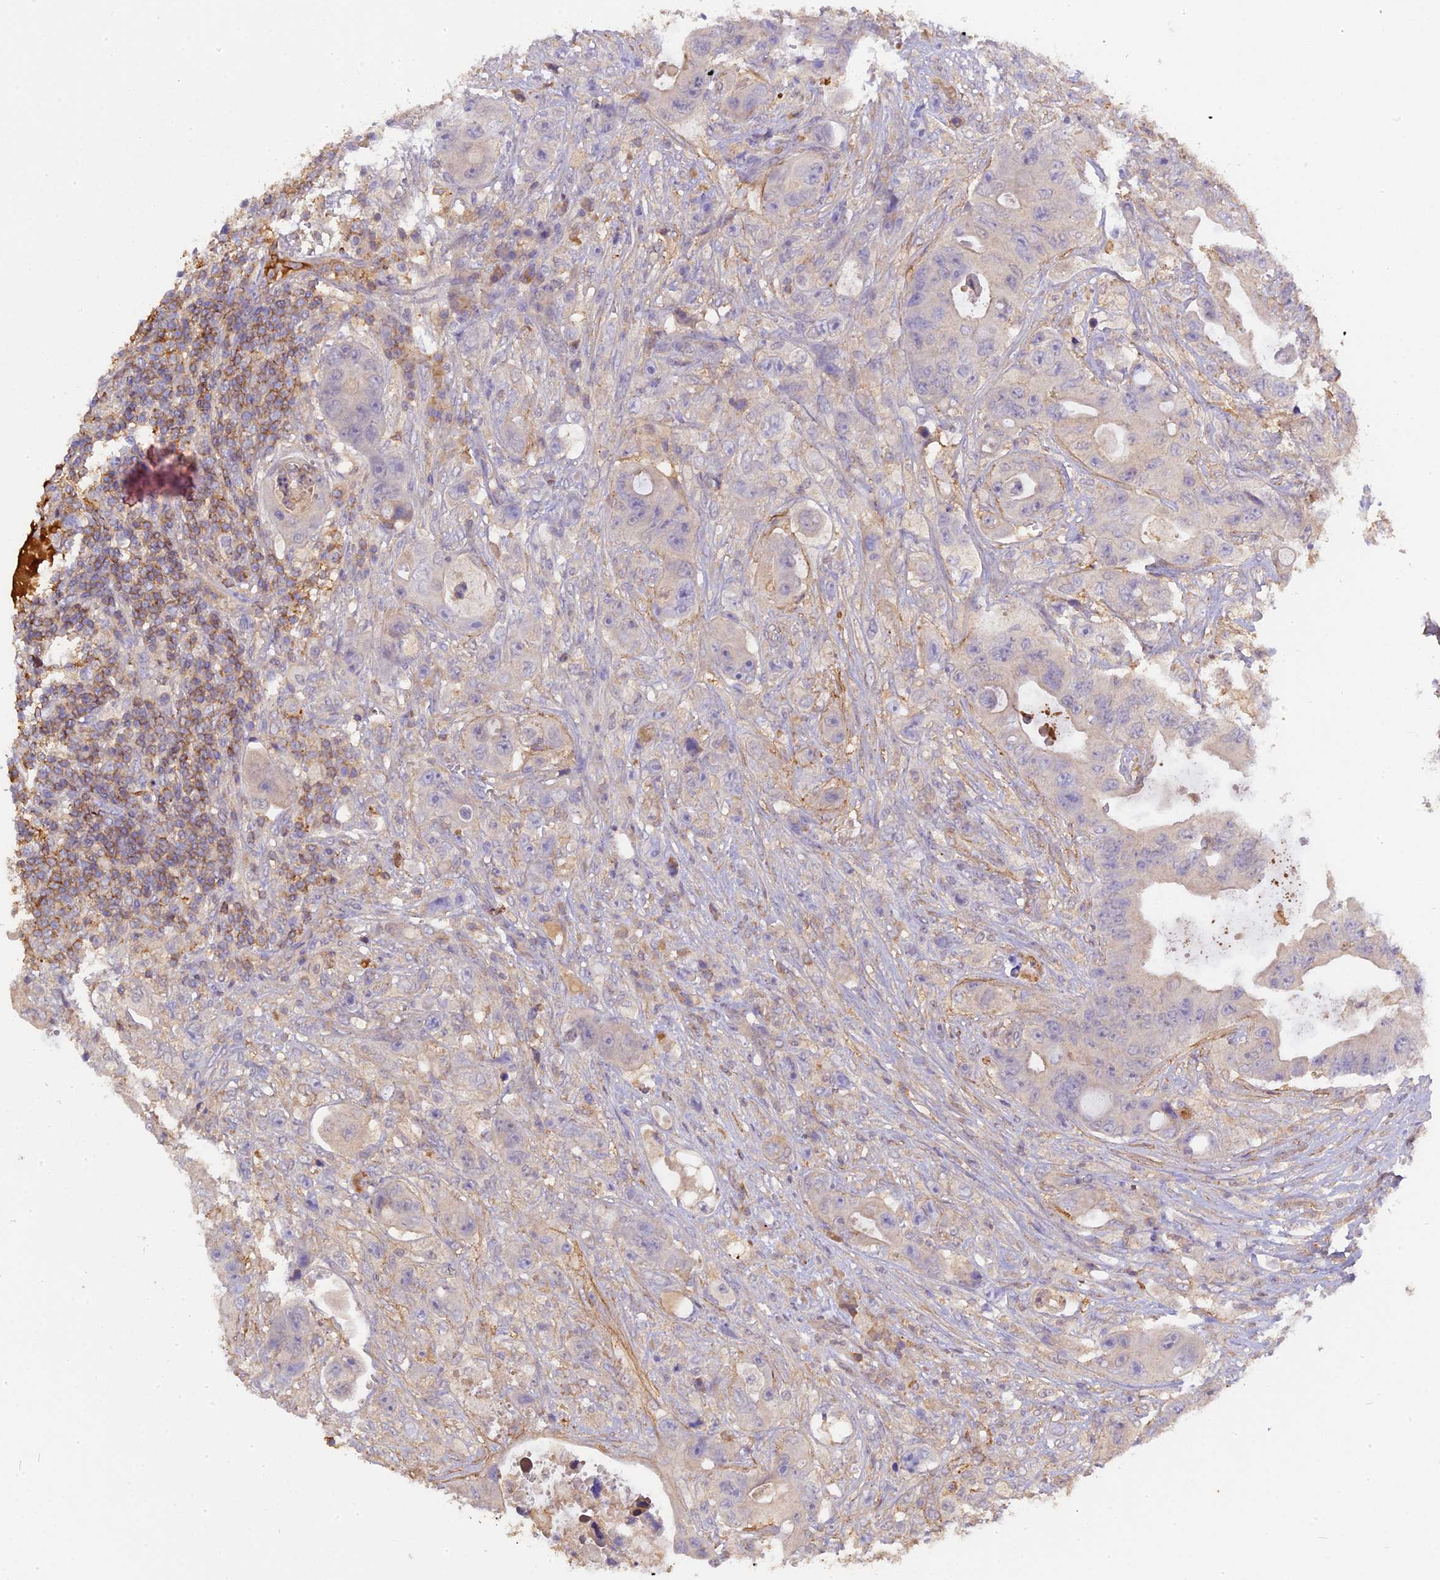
{"staining": {"intensity": "negative", "quantity": "none", "location": "none"}, "tissue": "colorectal cancer", "cell_type": "Tumor cells", "image_type": "cancer", "snomed": [{"axis": "morphology", "description": "Adenocarcinoma, NOS"}, {"axis": "topography", "description": "Colon"}], "caption": "A high-resolution image shows IHC staining of colorectal cancer (adenocarcinoma), which reveals no significant expression in tumor cells.", "gene": "CFAP119", "patient": {"sex": "female", "age": 46}}